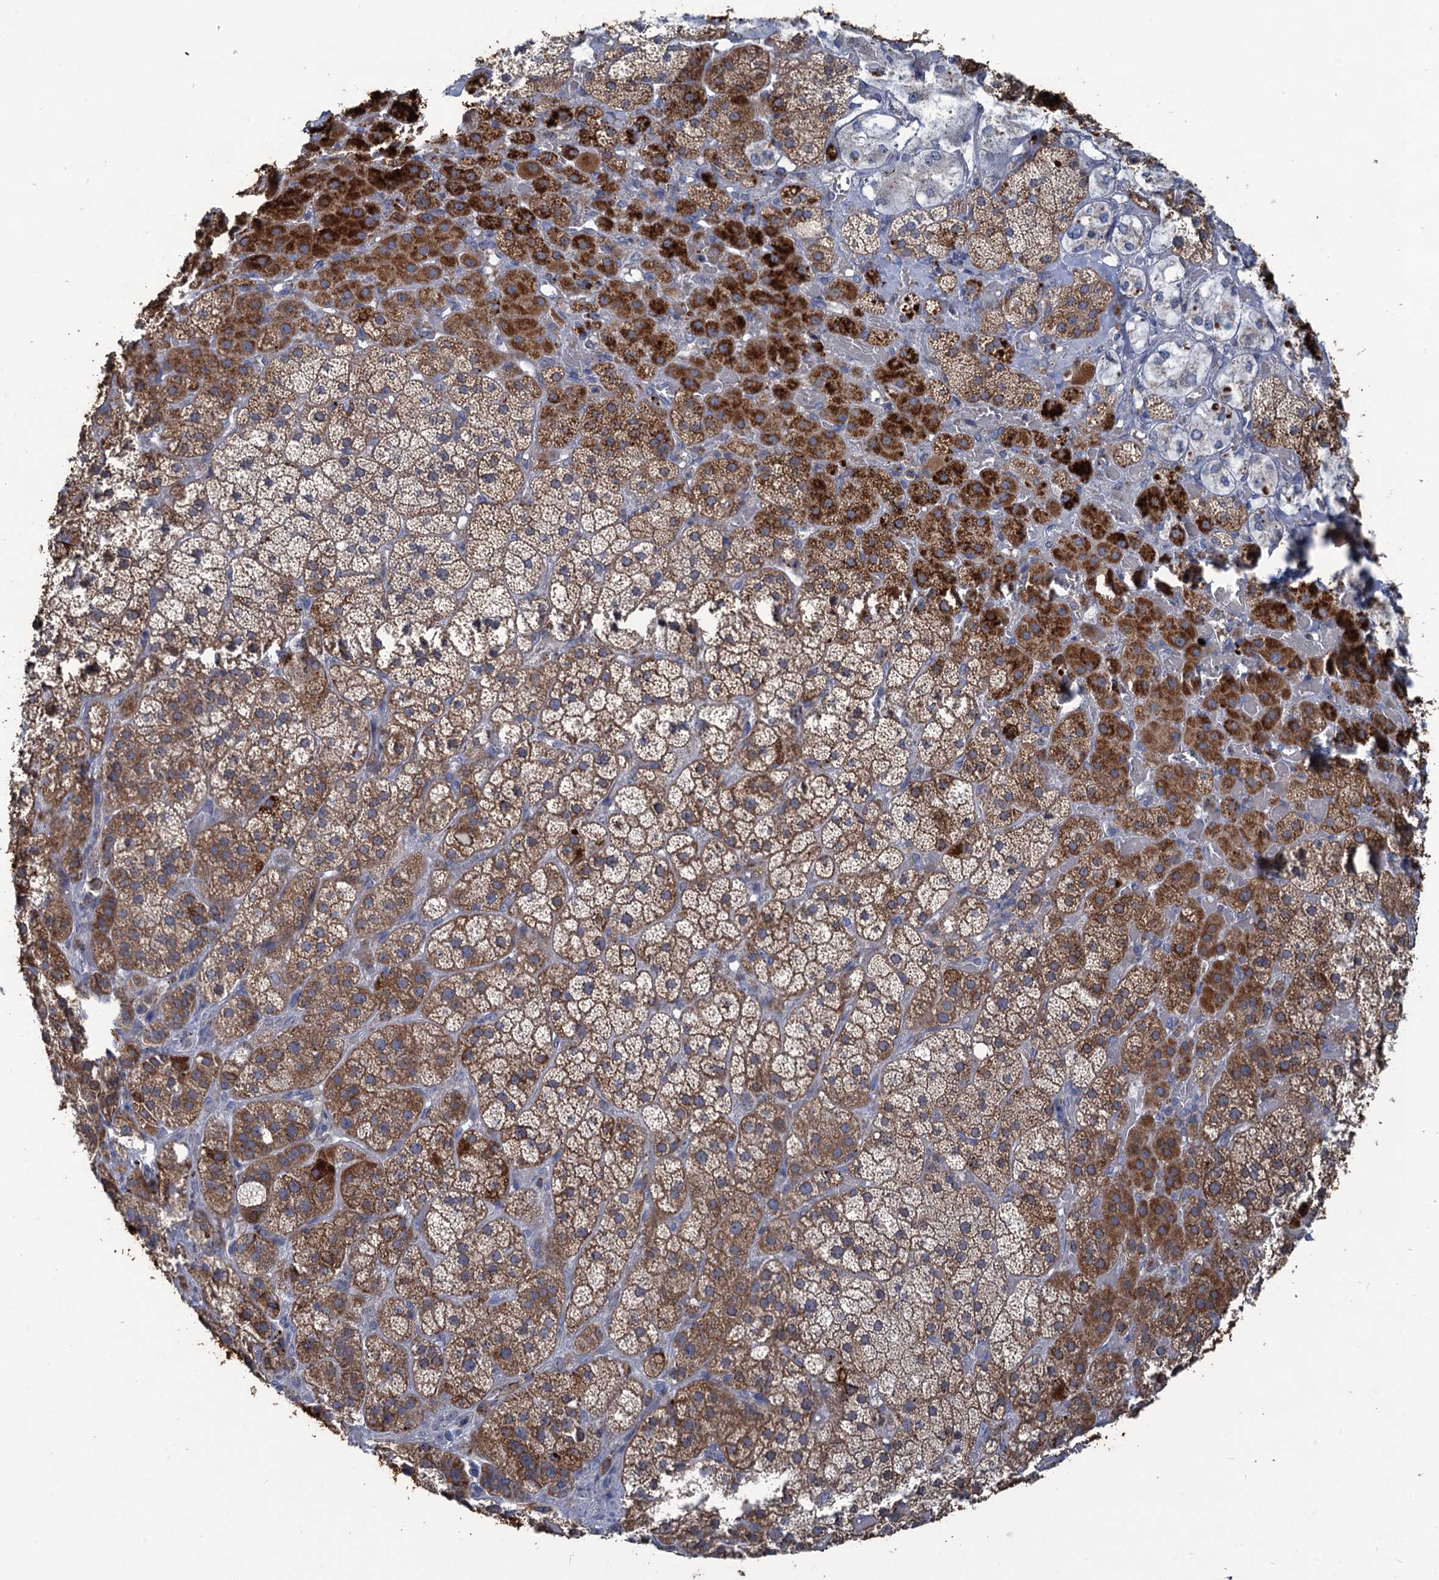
{"staining": {"intensity": "strong", "quantity": ">75%", "location": "cytoplasmic/membranous"}, "tissue": "adrenal gland", "cell_type": "Glandular cells", "image_type": "normal", "snomed": [{"axis": "morphology", "description": "Normal tissue, NOS"}, {"axis": "topography", "description": "Adrenal gland"}], "caption": "Glandular cells reveal strong cytoplasmic/membranous staining in approximately >75% of cells in benign adrenal gland.", "gene": "ANKS3", "patient": {"sex": "male", "age": 57}}